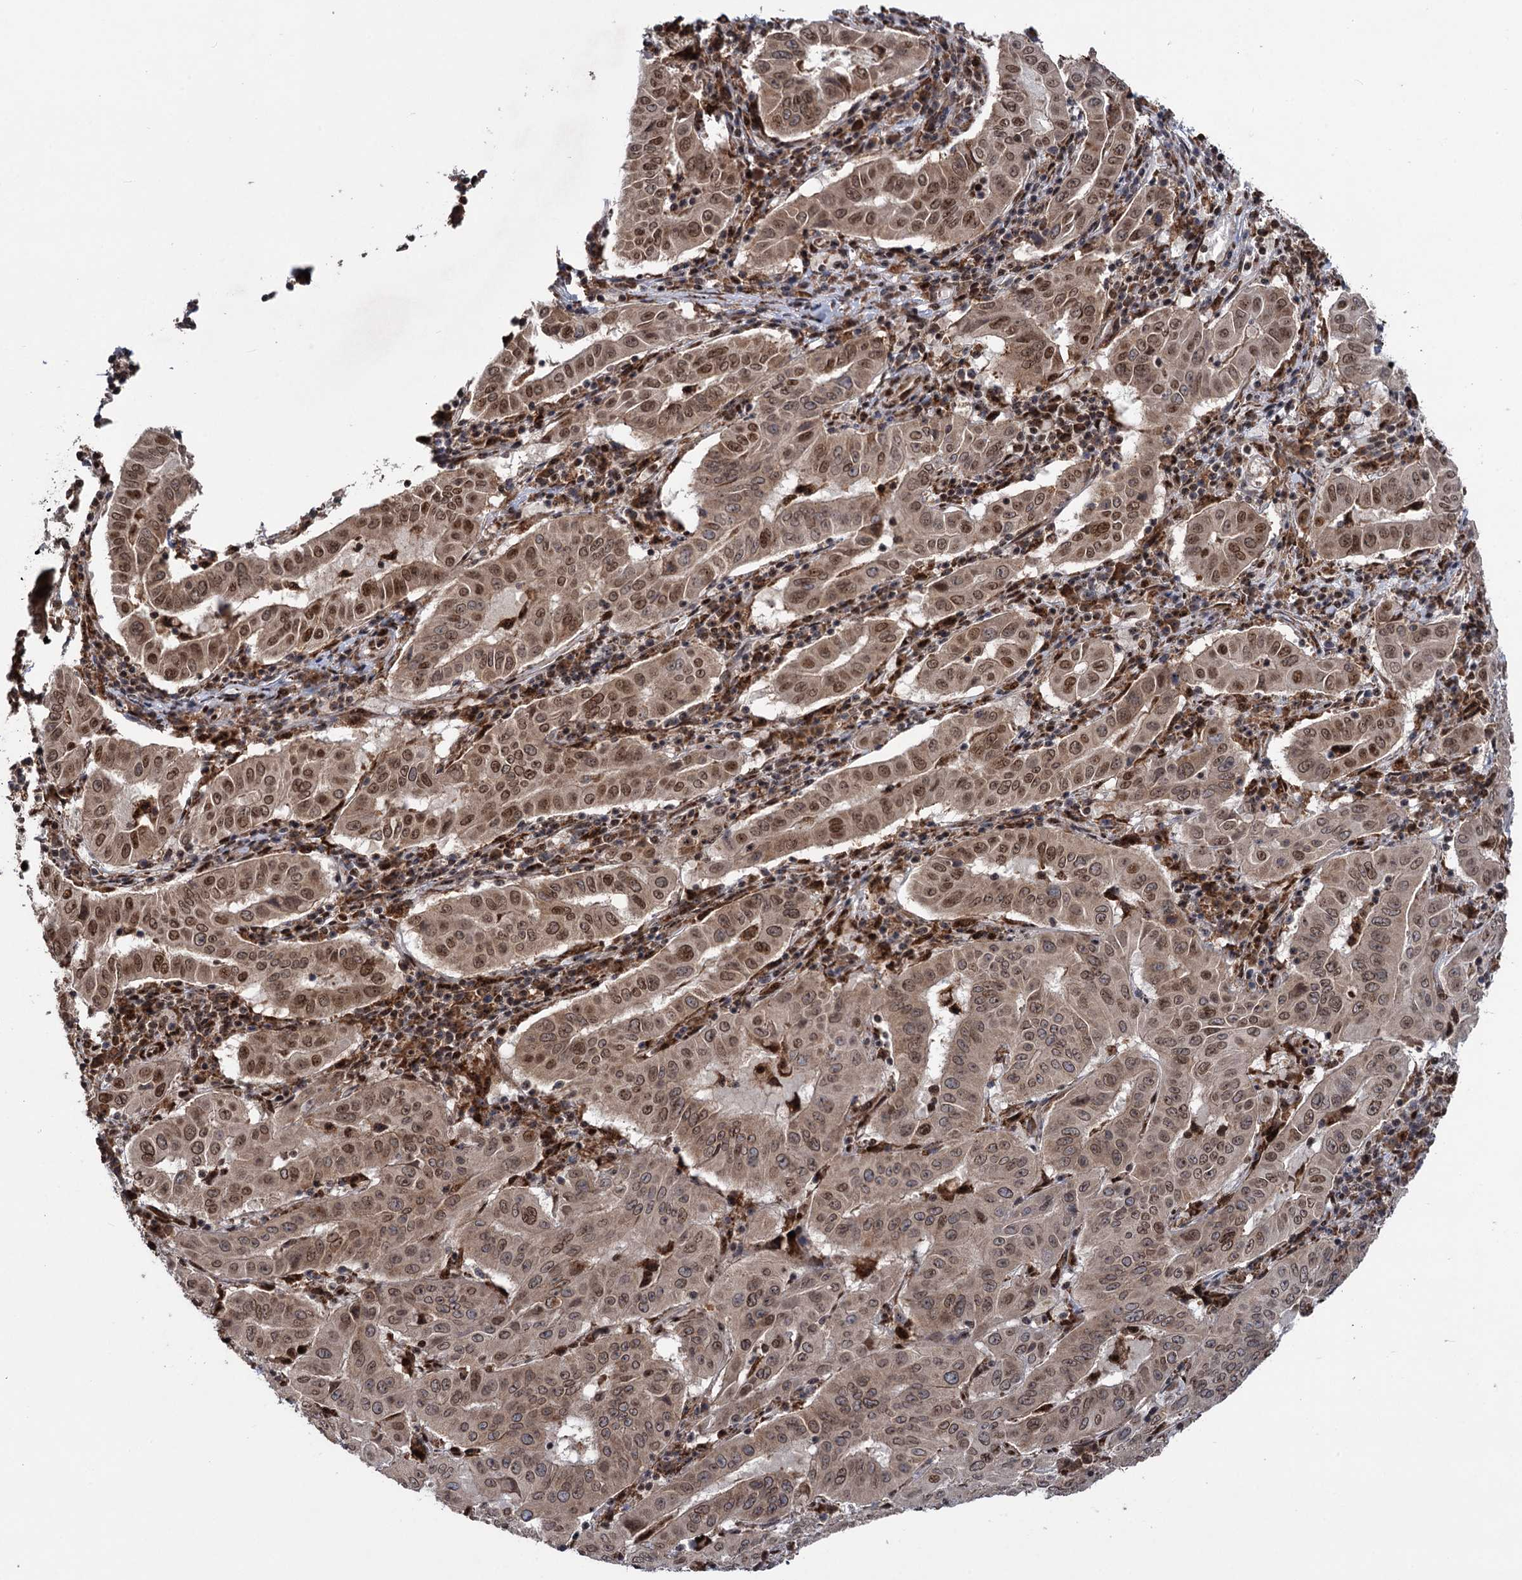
{"staining": {"intensity": "moderate", "quantity": ">75%", "location": "cytoplasmic/membranous,nuclear"}, "tissue": "pancreatic cancer", "cell_type": "Tumor cells", "image_type": "cancer", "snomed": [{"axis": "morphology", "description": "Adenocarcinoma, NOS"}, {"axis": "topography", "description": "Pancreas"}], "caption": "Moderate cytoplasmic/membranous and nuclear protein staining is seen in approximately >75% of tumor cells in adenocarcinoma (pancreatic). (DAB IHC with brightfield microscopy, high magnification).", "gene": "MESD", "patient": {"sex": "male", "age": 63}}